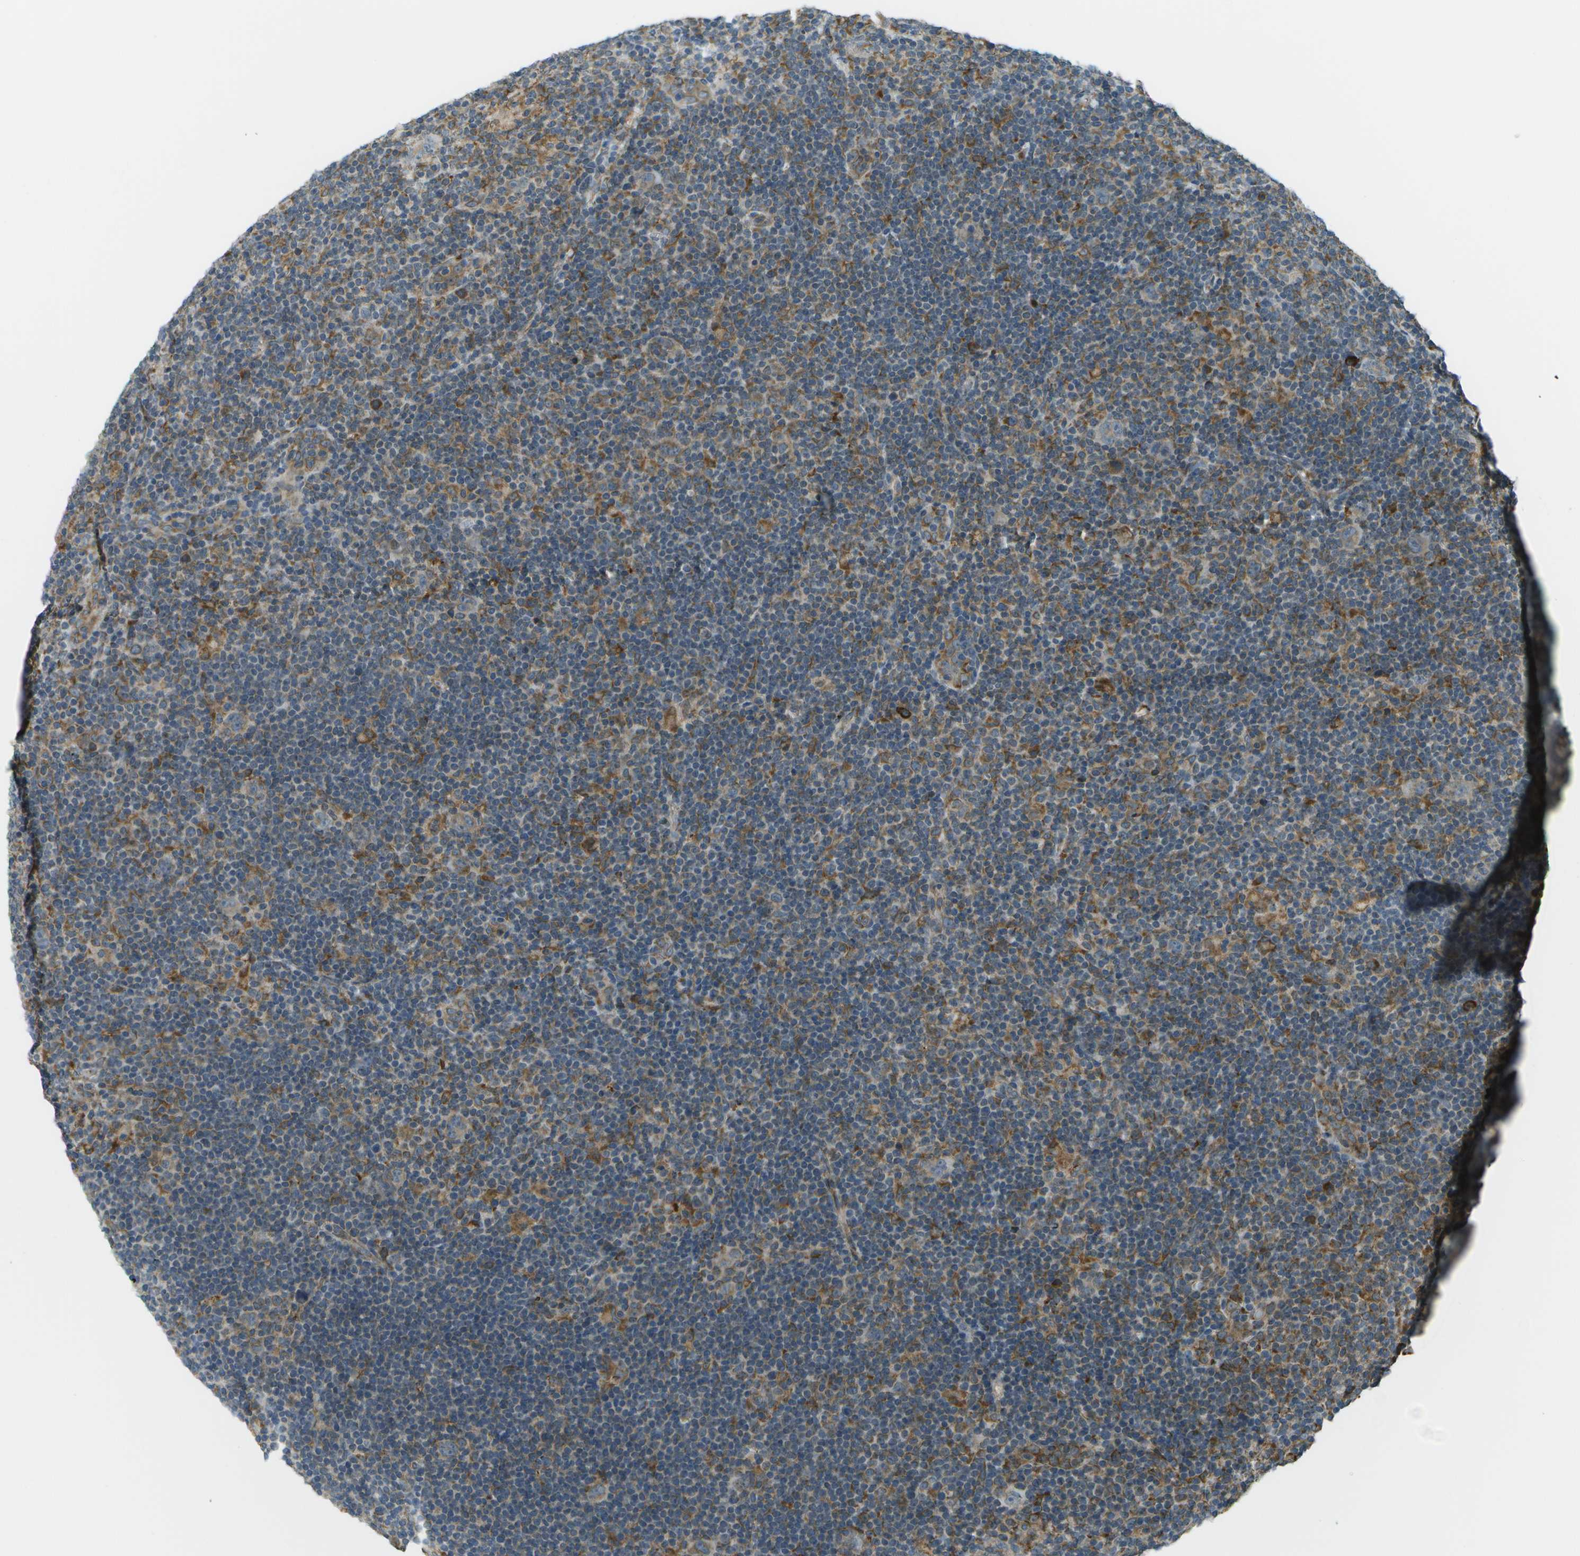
{"staining": {"intensity": "moderate", "quantity": ">75%", "location": "cytoplasmic/membranous"}, "tissue": "lymphoma", "cell_type": "Tumor cells", "image_type": "cancer", "snomed": [{"axis": "morphology", "description": "Hodgkin's disease, NOS"}, {"axis": "topography", "description": "Lymph node"}], "caption": "Protein analysis of Hodgkin's disease tissue reveals moderate cytoplasmic/membranous staining in about >75% of tumor cells.", "gene": "USP30", "patient": {"sex": "female", "age": 57}}